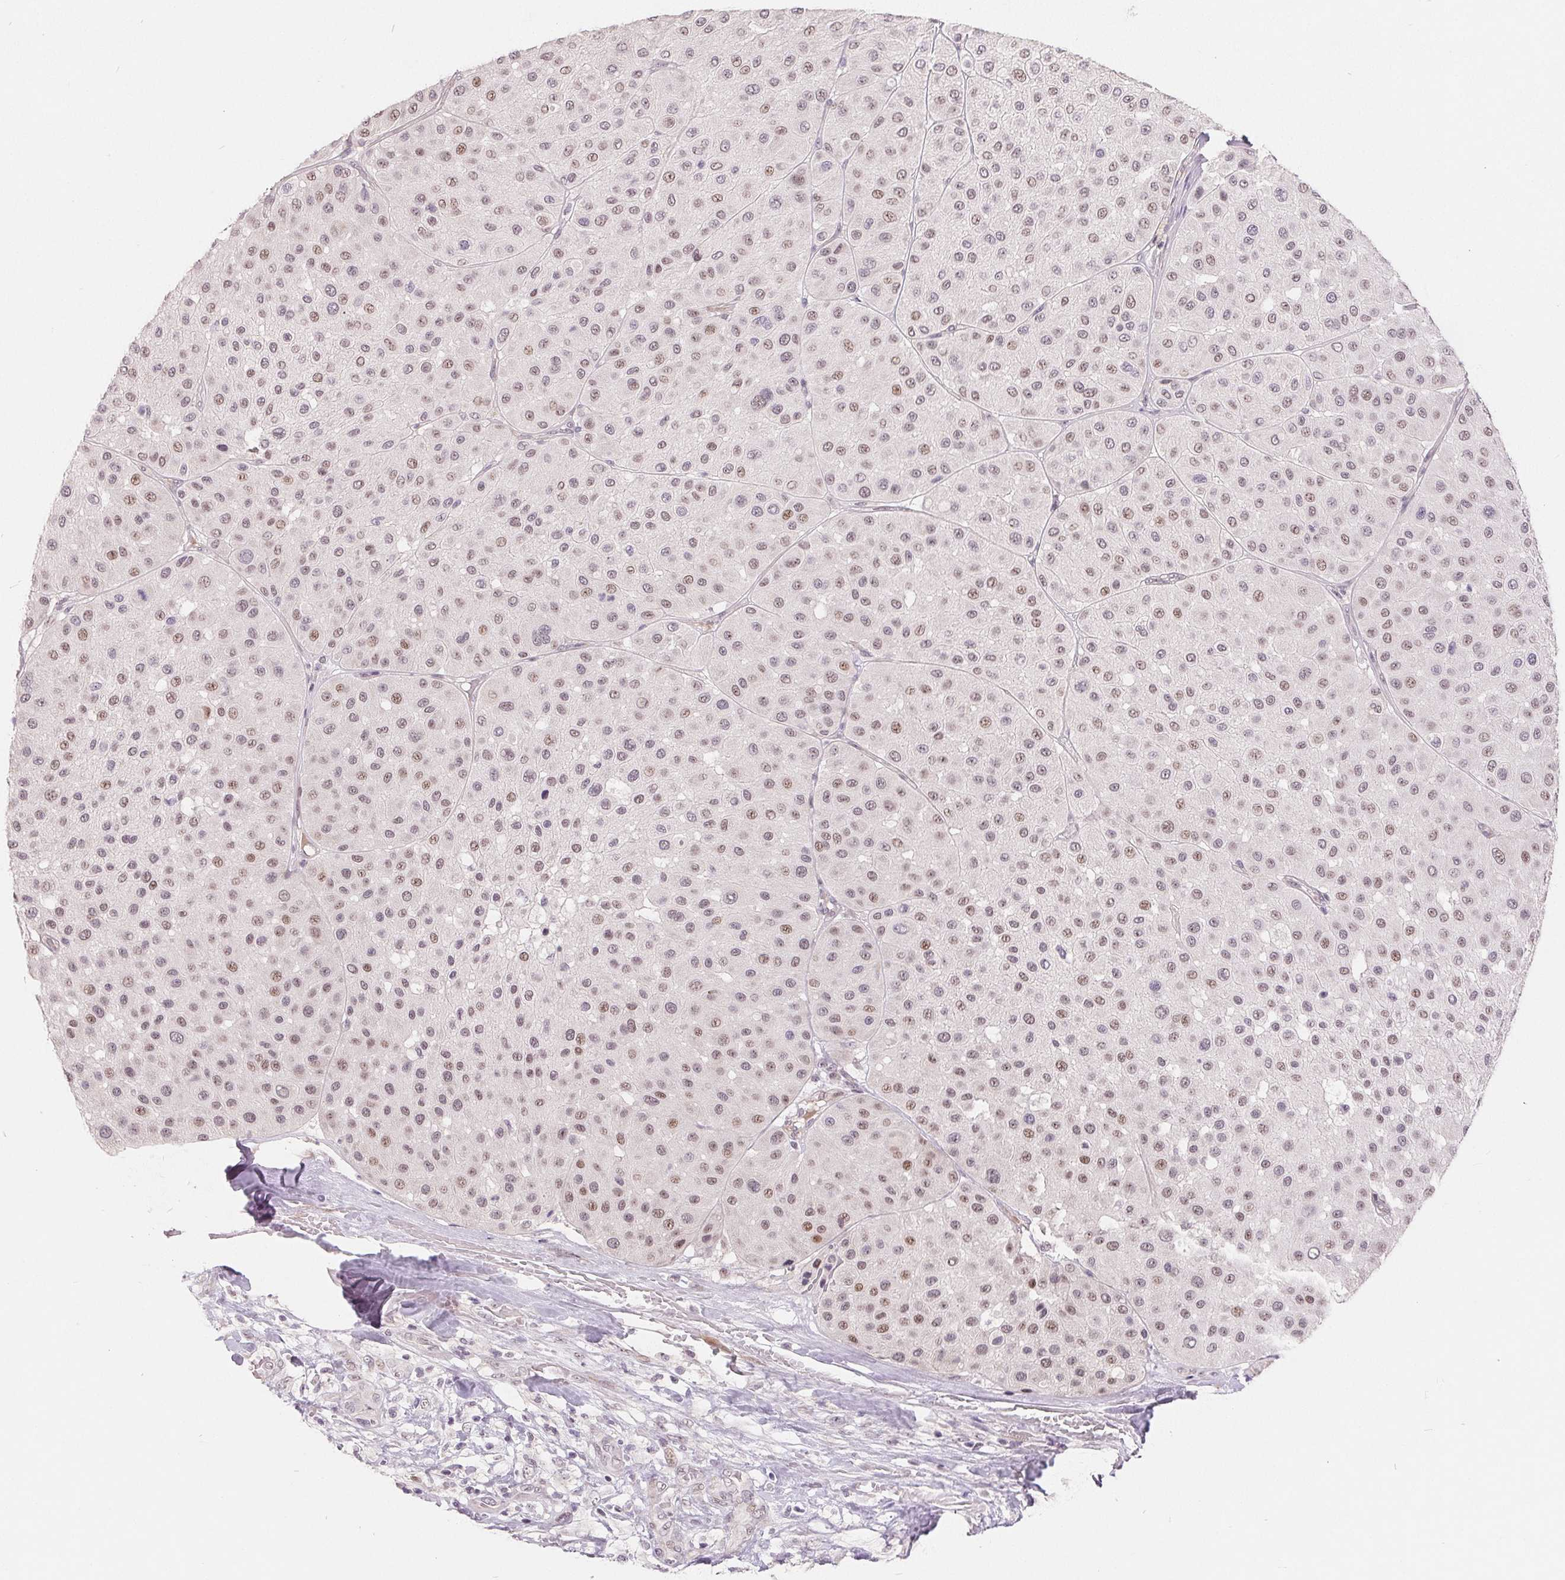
{"staining": {"intensity": "moderate", "quantity": "25%-75%", "location": "nuclear"}, "tissue": "melanoma", "cell_type": "Tumor cells", "image_type": "cancer", "snomed": [{"axis": "morphology", "description": "Malignant melanoma, Metastatic site"}, {"axis": "topography", "description": "Smooth muscle"}], "caption": "Immunohistochemistry (DAB (3,3'-diaminobenzidine)) staining of human malignant melanoma (metastatic site) demonstrates moderate nuclear protein positivity in approximately 25%-75% of tumor cells.", "gene": "NRG2", "patient": {"sex": "male", "age": 41}}